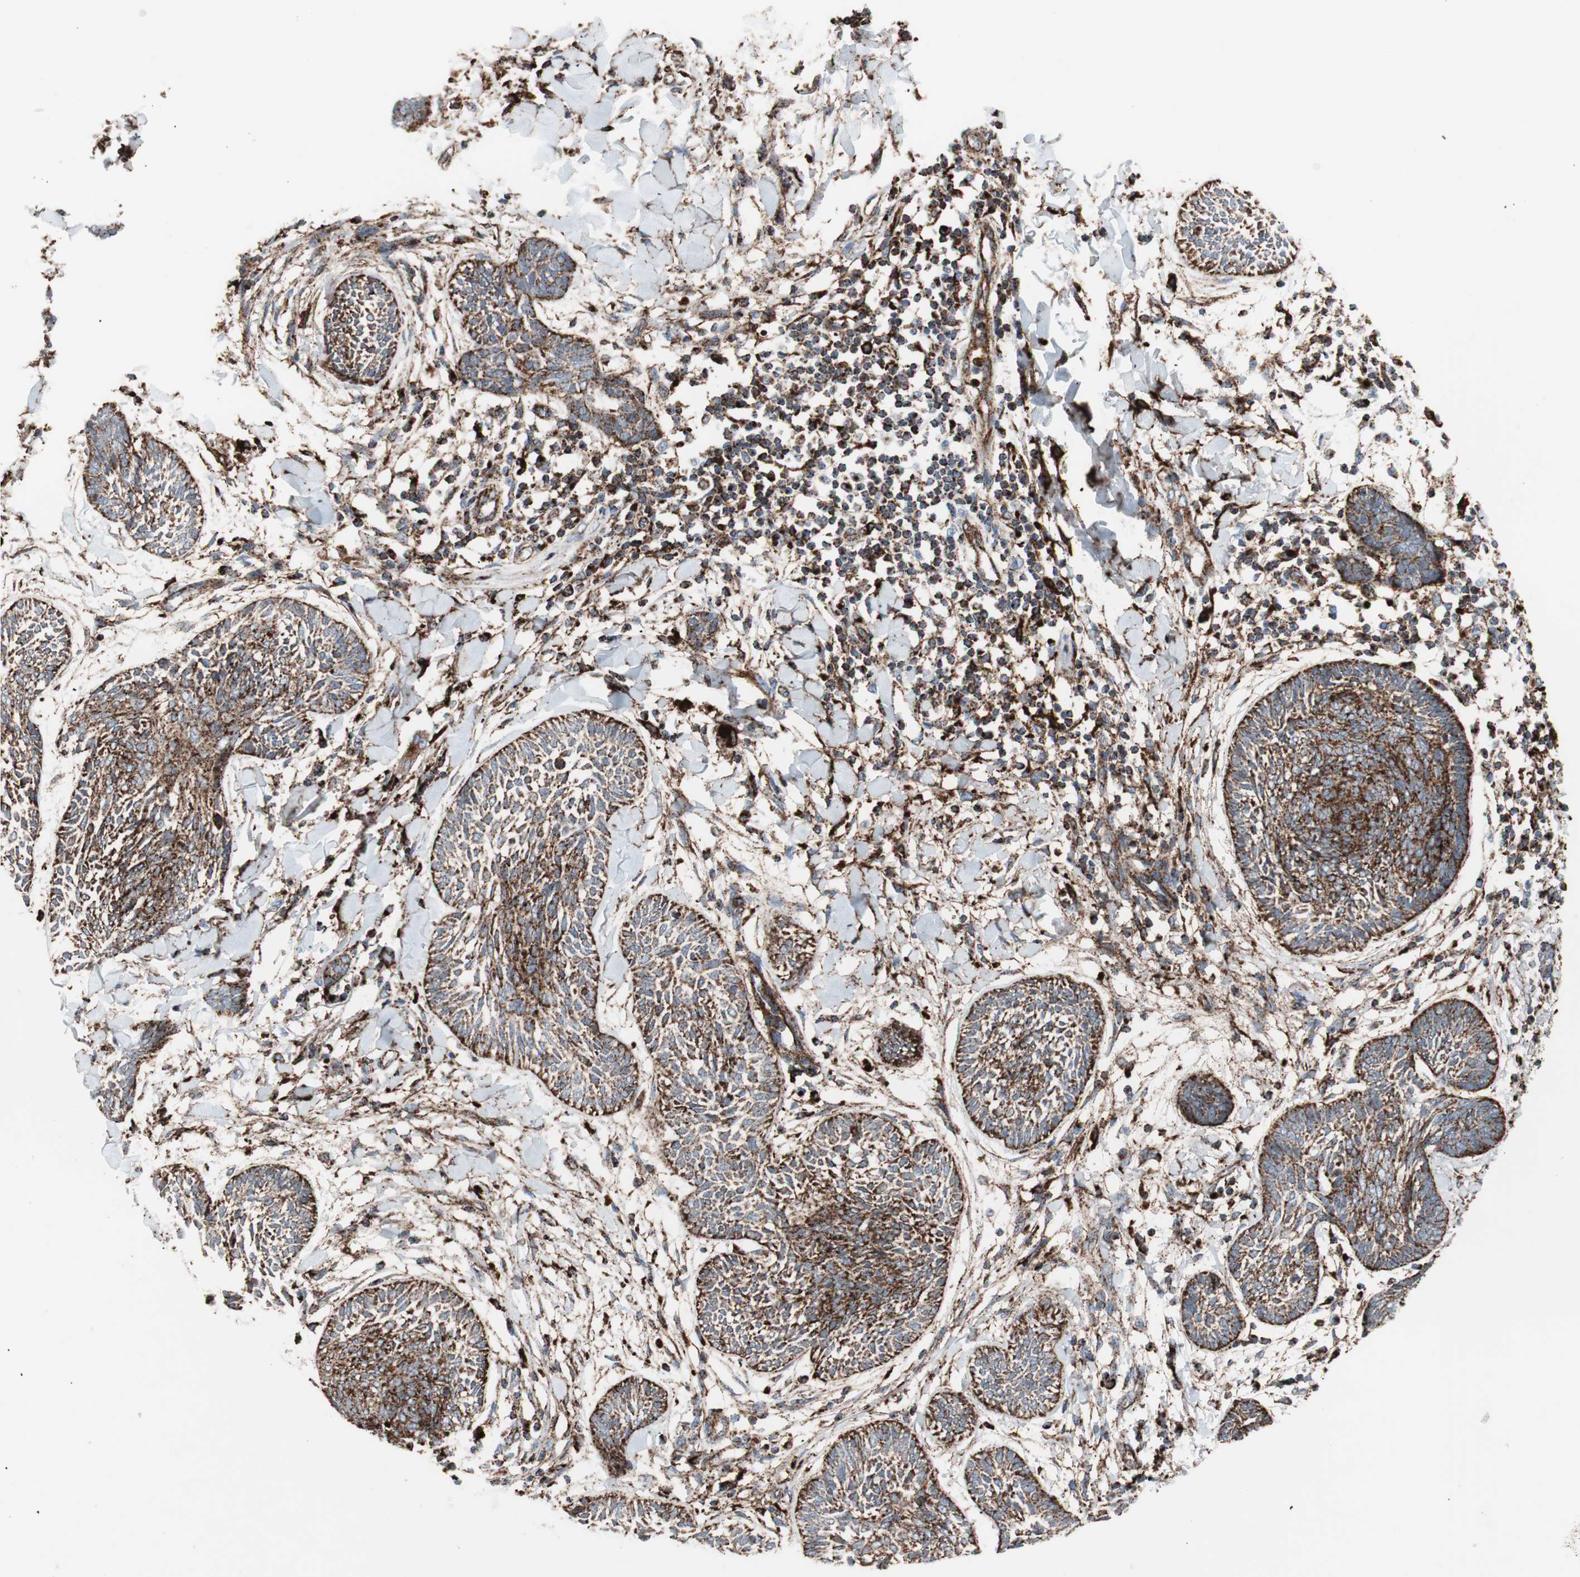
{"staining": {"intensity": "strong", "quantity": ">75%", "location": "cytoplasmic/membranous"}, "tissue": "skin cancer", "cell_type": "Tumor cells", "image_type": "cancer", "snomed": [{"axis": "morphology", "description": "Papilloma, NOS"}, {"axis": "morphology", "description": "Basal cell carcinoma"}, {"axis": "topography", "description": "Skin"}], "caption": "Strong cytoplasmic/membranous positivity for a protein is present in approximately >75% of tumor cells of skin cancer using IHC.", "gene": "LAMP1", "patient": {"sex": "male", "age": 87}}